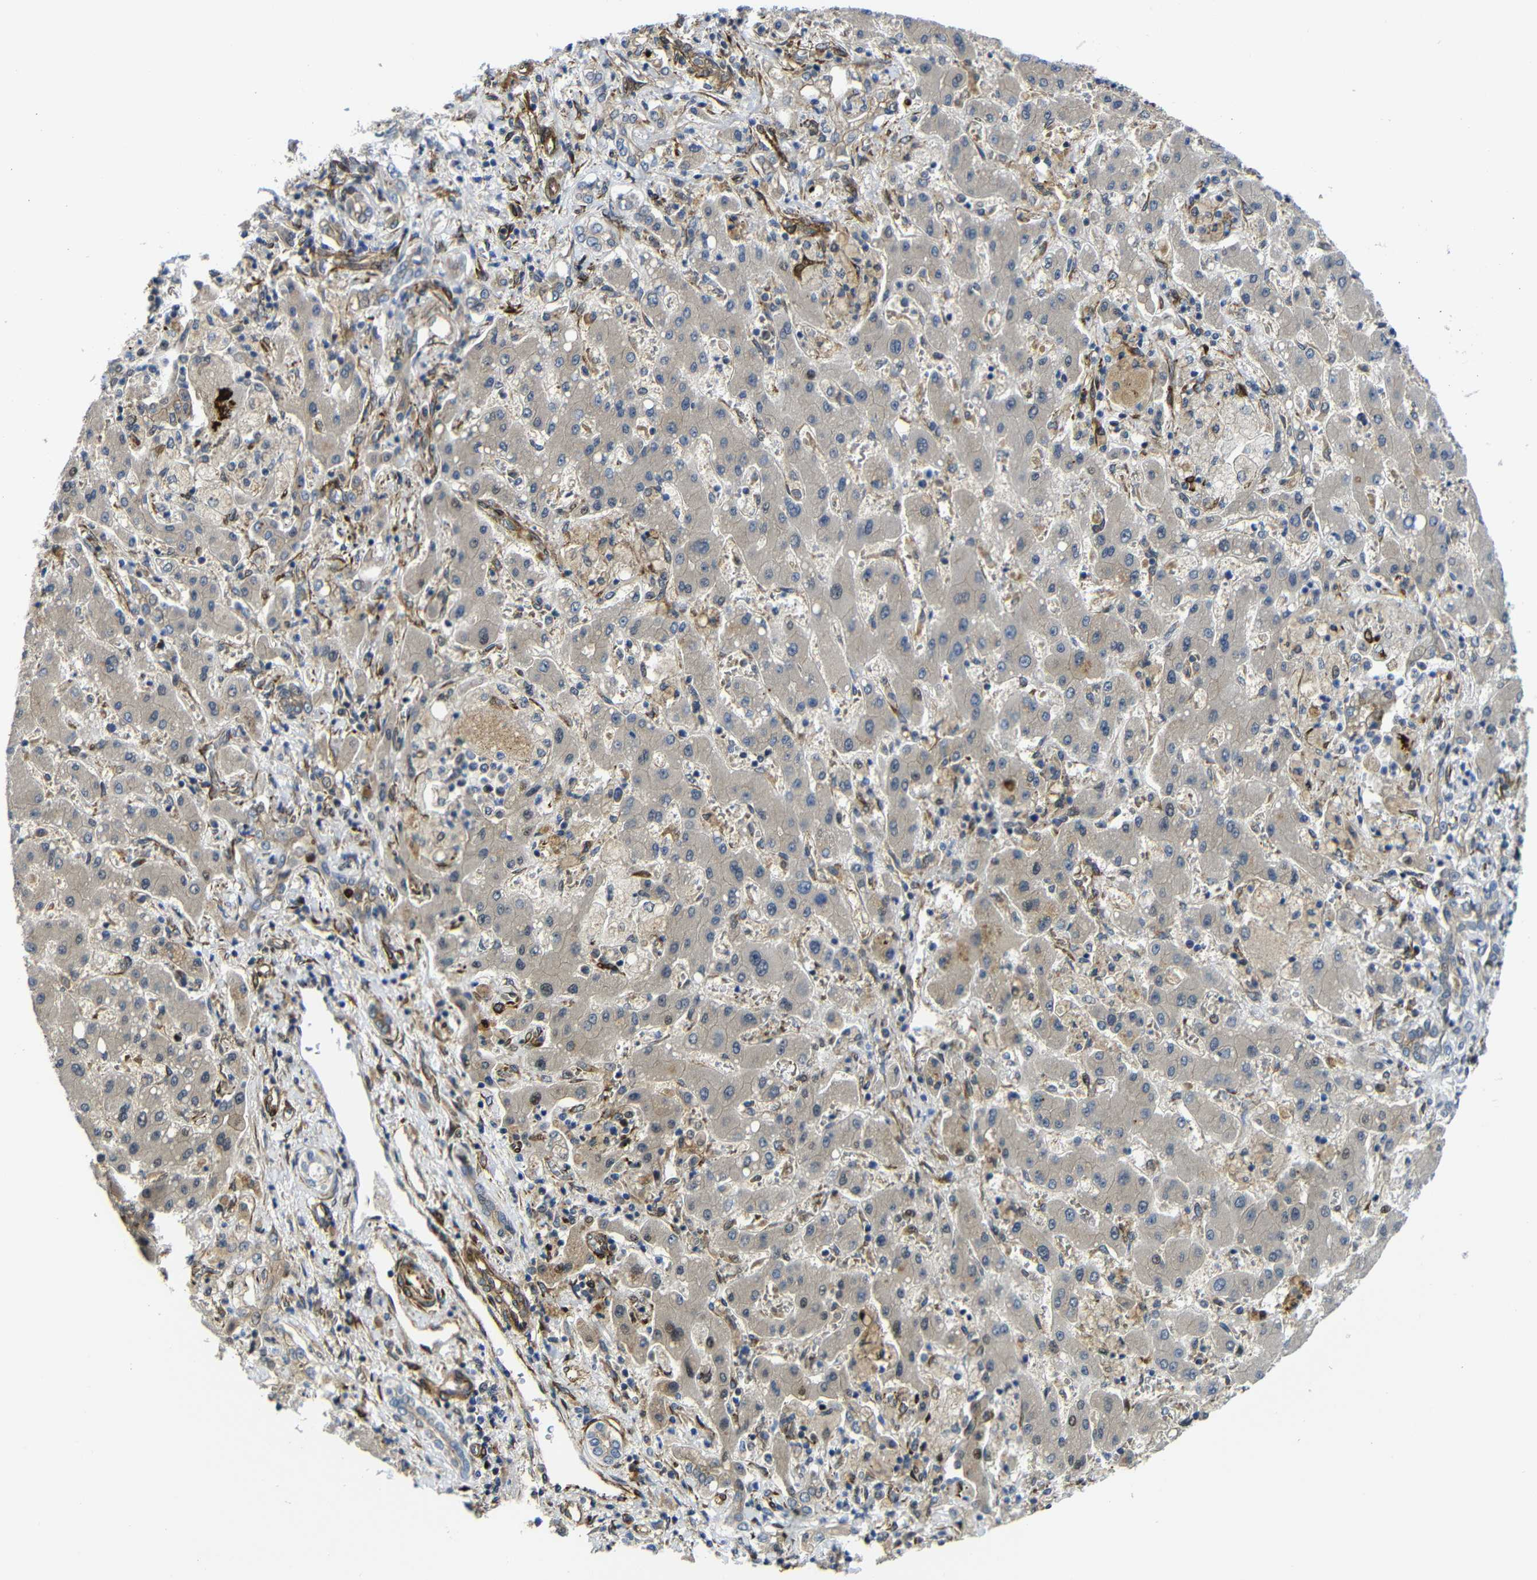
{"staining": {"intensity": "weak", "quantity": "<25%", "location": "cytoplasmic/membranous"}, "tissue": "liver cancer", "cell_type": "Tumor cells", "image_type": "cancer", "snomed": [{"axis": "morphology", "description": "Cholangiocarcinoma"}, {"axis": "topography", "description": "Liver"}], "caption": "DAB immunohistochemical staining of human liver cholangiocarcinoma displays no significant staining in tumor cells. (Immunohistochemistry (ihc), brightfield microscopy, high magnification).", "gene": "PARP14", "patient": {"sex": "male", "age": 50}}